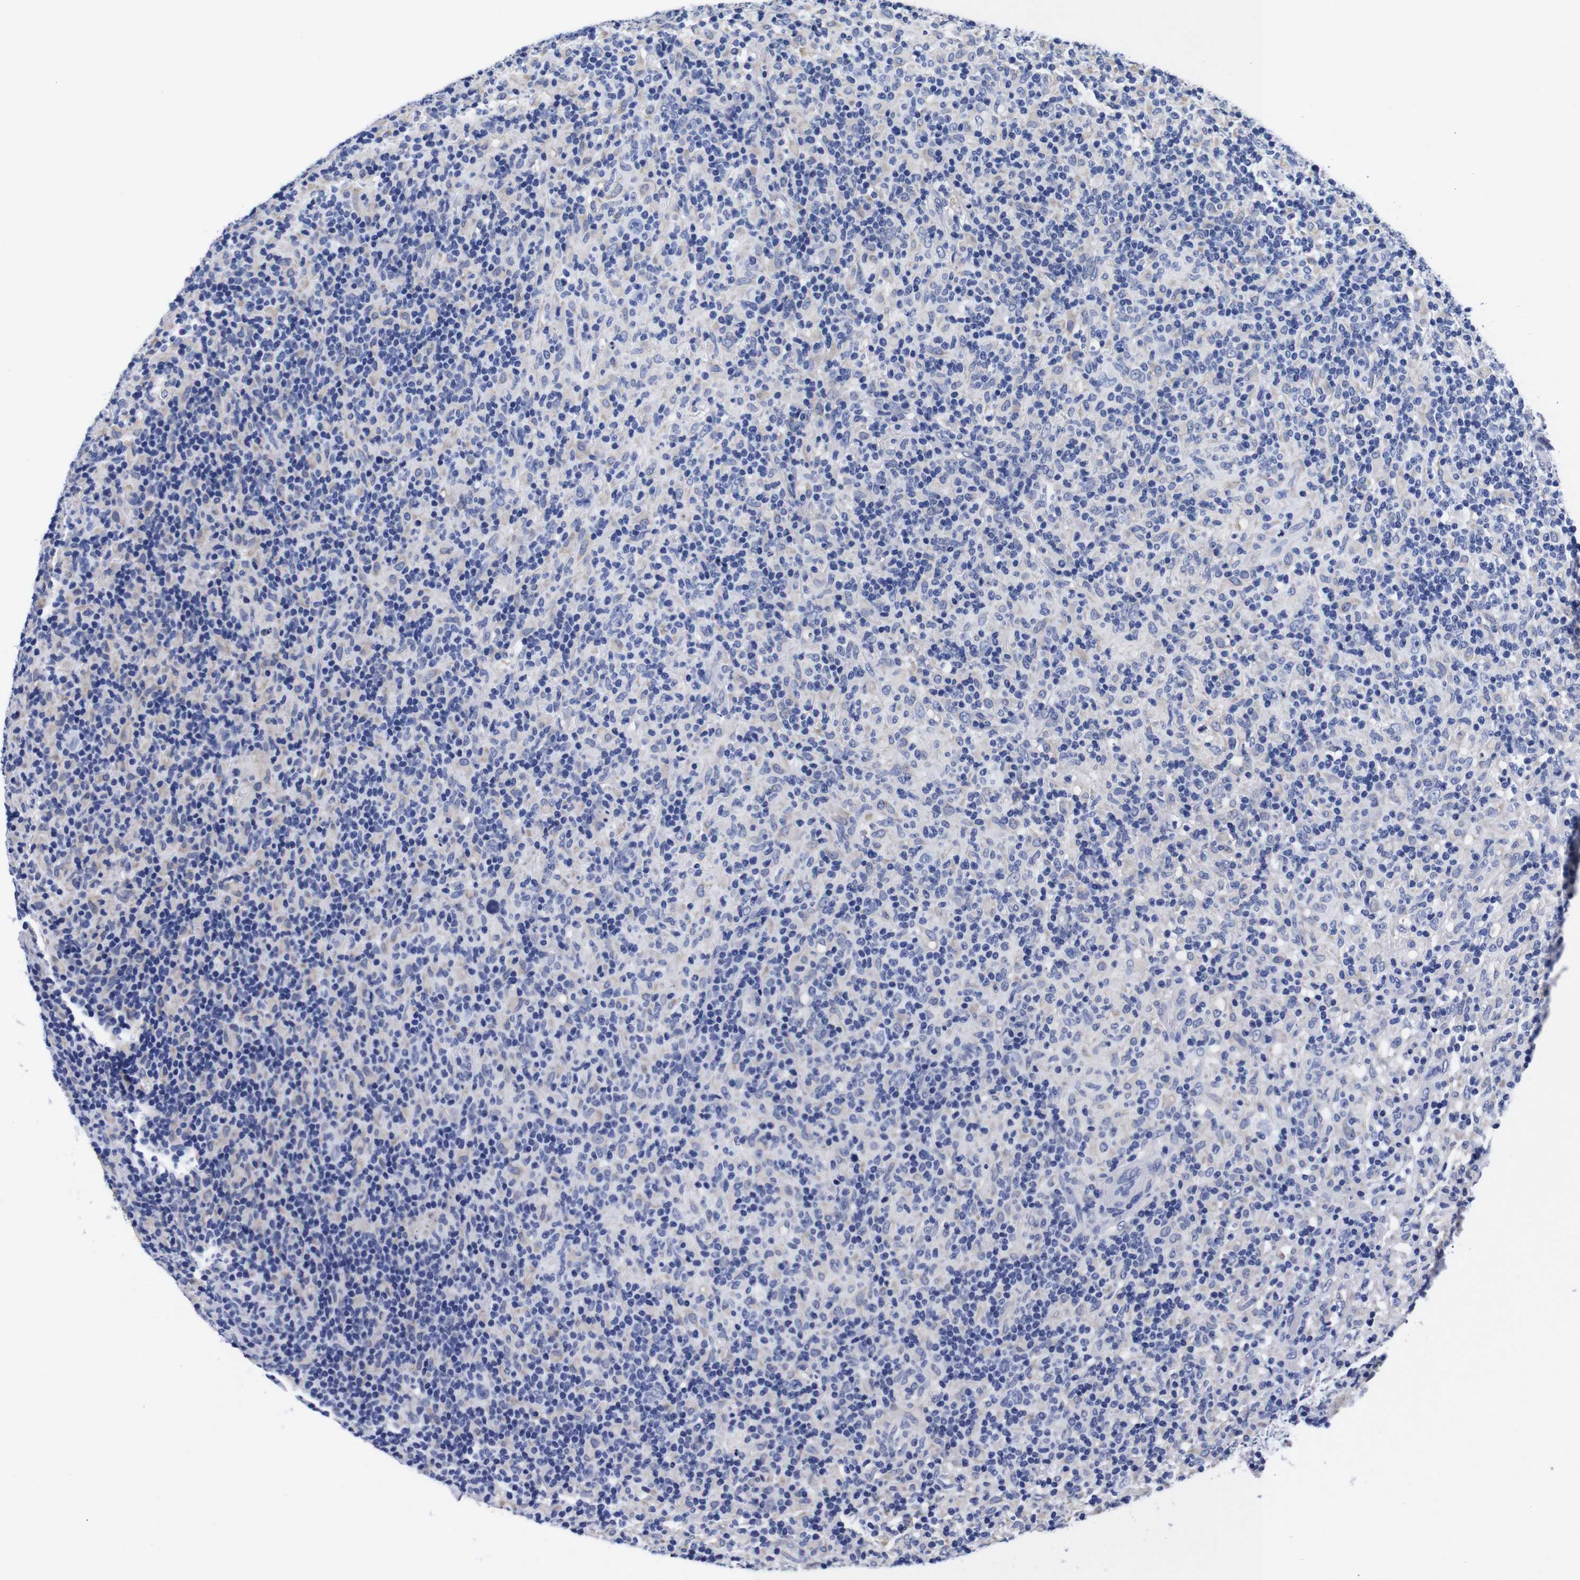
{"staining": {"intensity": "negative", "quantity": "none", "location": "none"}, "tissue": "lymphoma", "cell_type": "Tumor cells", "image_type": "cancer", "snomed": [{"axis": "morphology", "description": "Hodgkin's disease, NOS"}, {"axis": "topography", "description": "Lymph node"}], "caption": "Immunohistochemical staining of human lymphoma demonstrates no significant positivity in tumor cells. (IHC, brightfield microscopy, high magnification).", "gene": "CLEC4G", "patient": {"sex": "male", "age": 70}}